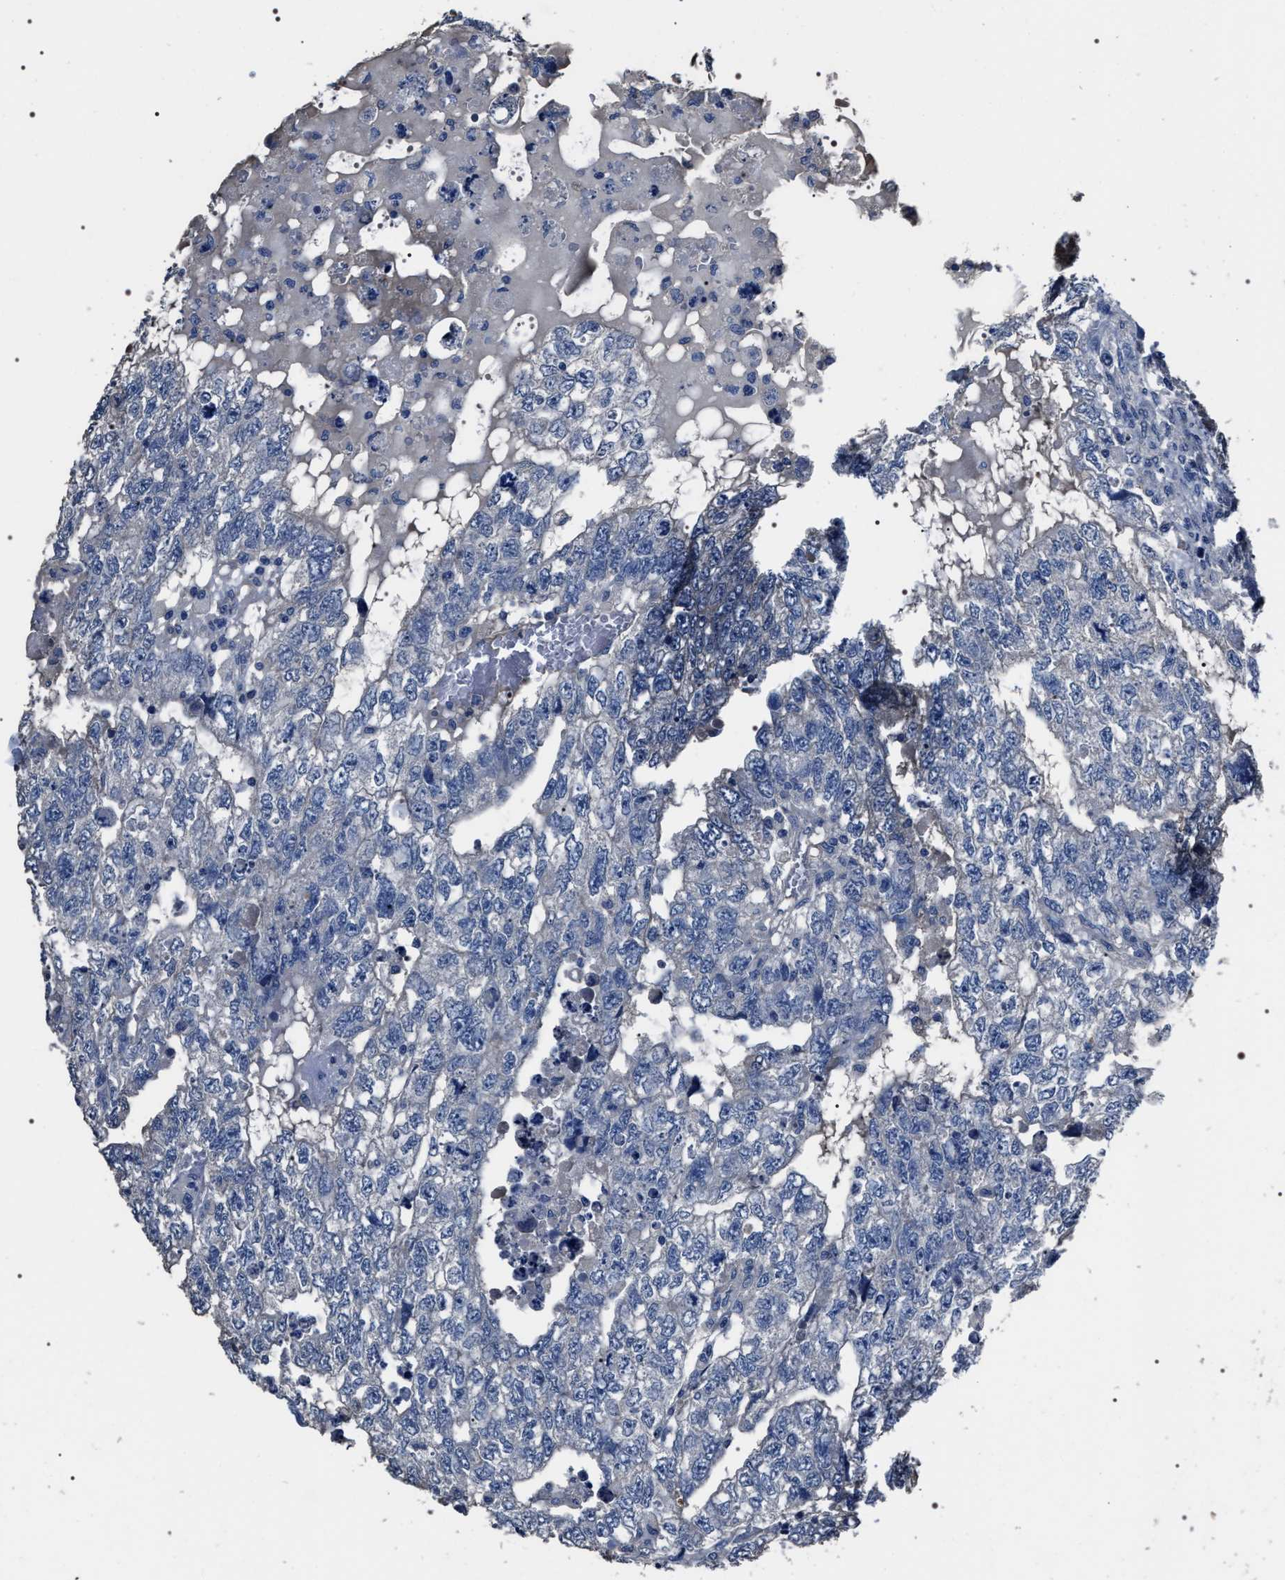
{"staining": {"intensity": "negative", "quantity": "none", "location": "none"}, "tissue": "testis cancer", "cell_type": "Tumor cells", "image_type": "cancer", "snomed": [{"axis": "morphology", "description": "Carcinoma, Embryonal, NOS"}, {"axis": "topography", "description": "Testis"}], "caption": "This is a micrograph of immunohistochemistry (IHC) staining of testis cancer (embryonal carcinoma), which shows no positivity in tumor cells. (Immunohistochemistry, brightfield microscopy, high magnification).", "gene": "TRIM54", "patient": {"sex": "male", "age": 36}}